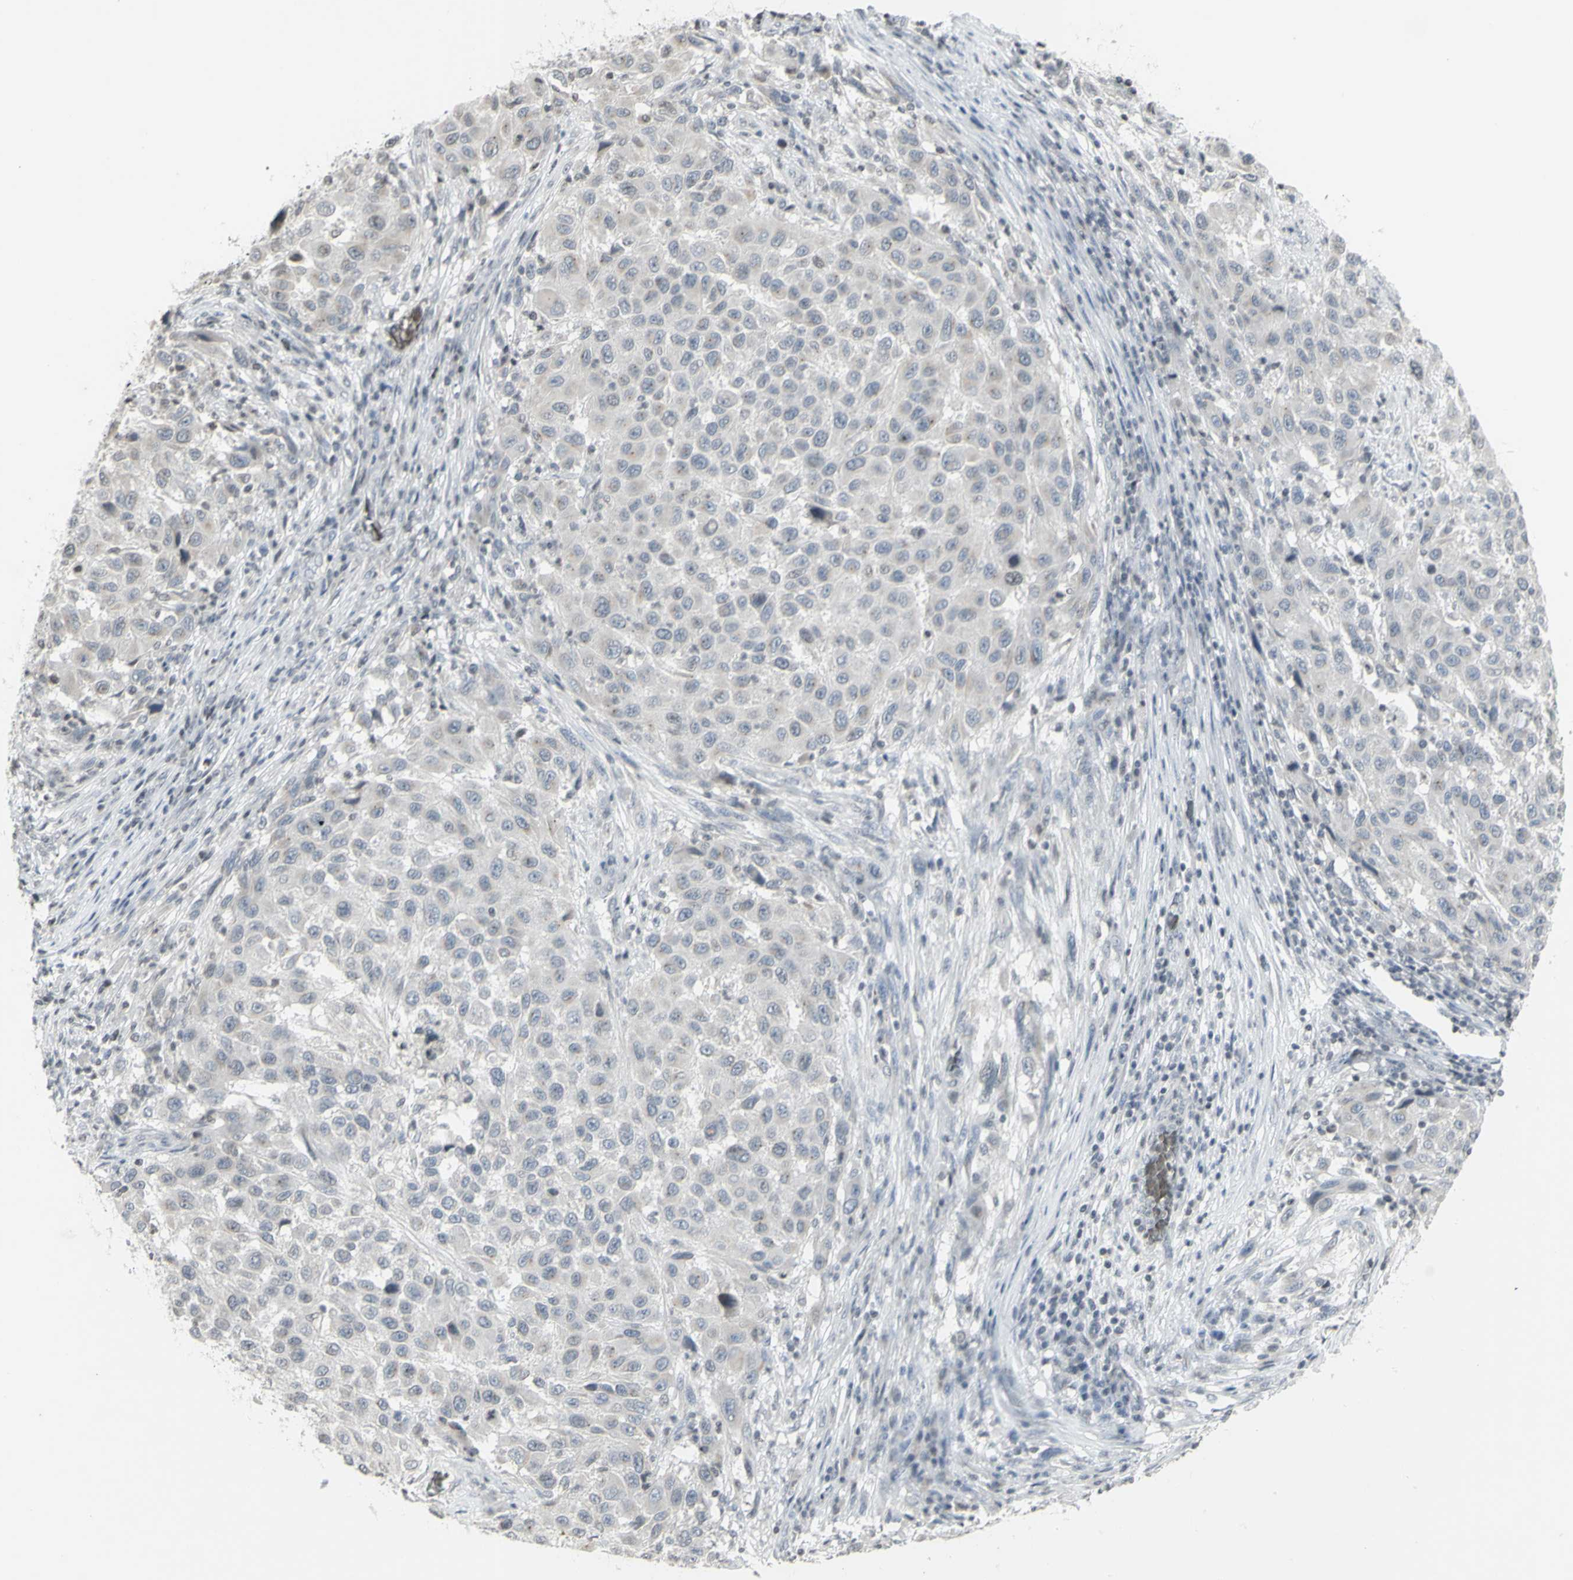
{"staining": {"intensity": "negative", "quantity": "none", "location": "none"}, "tissue": "melanoma", "cell_type": "Tumor cells", "image_type": "cancer", "snomed": [{"axis": "morphology", "description": "Malignant melanoma, Metastatic site"}, {"axis": "topography", "description": "Lymph node"}], "caption": "Tumor cells show no significant staining in melanoma.", "gene": "MUC5AC", "patient": {"sex": "male", "age": 61}}